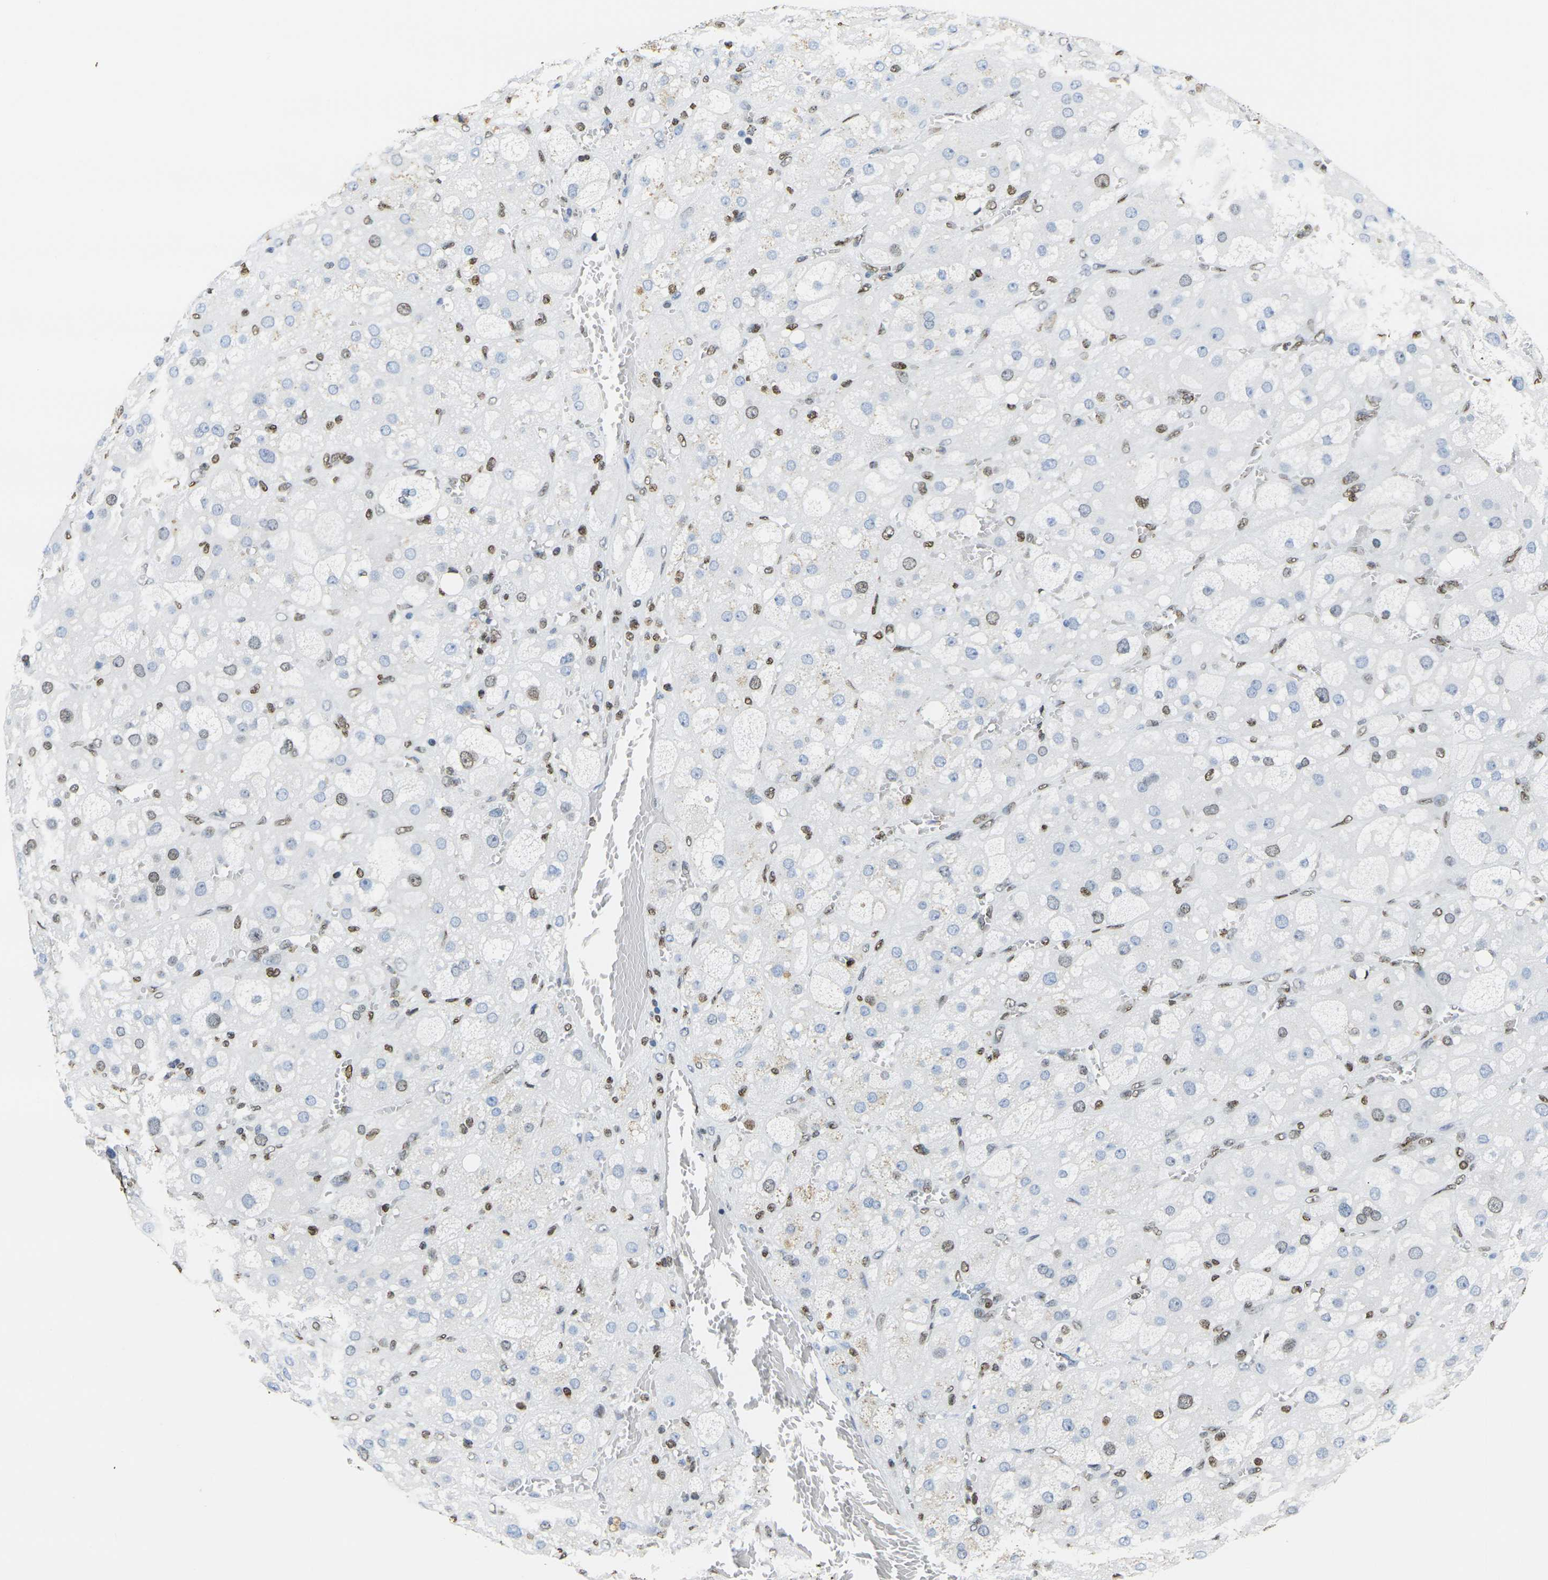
{"staining": {"intensity": "strong", "quantity": "<25%", "location": "nuclear"}, "tissue": "adrenal gland", "cell_type": "Glandular cells", "image_type": "normal", "snomed": [{"axis": "morphology", "description": "Normal tissue, NOS"}, {"axis": "topography", "description": "Adrenal gland"}], "caption": "Immunohistochemical staining of benign adrenal gland shows medium levels of strong nuclear positivity in approximately <25% of glandular cells.", "gene": "DRAXIN", "patient": {"sex": "female", "age": 47}}